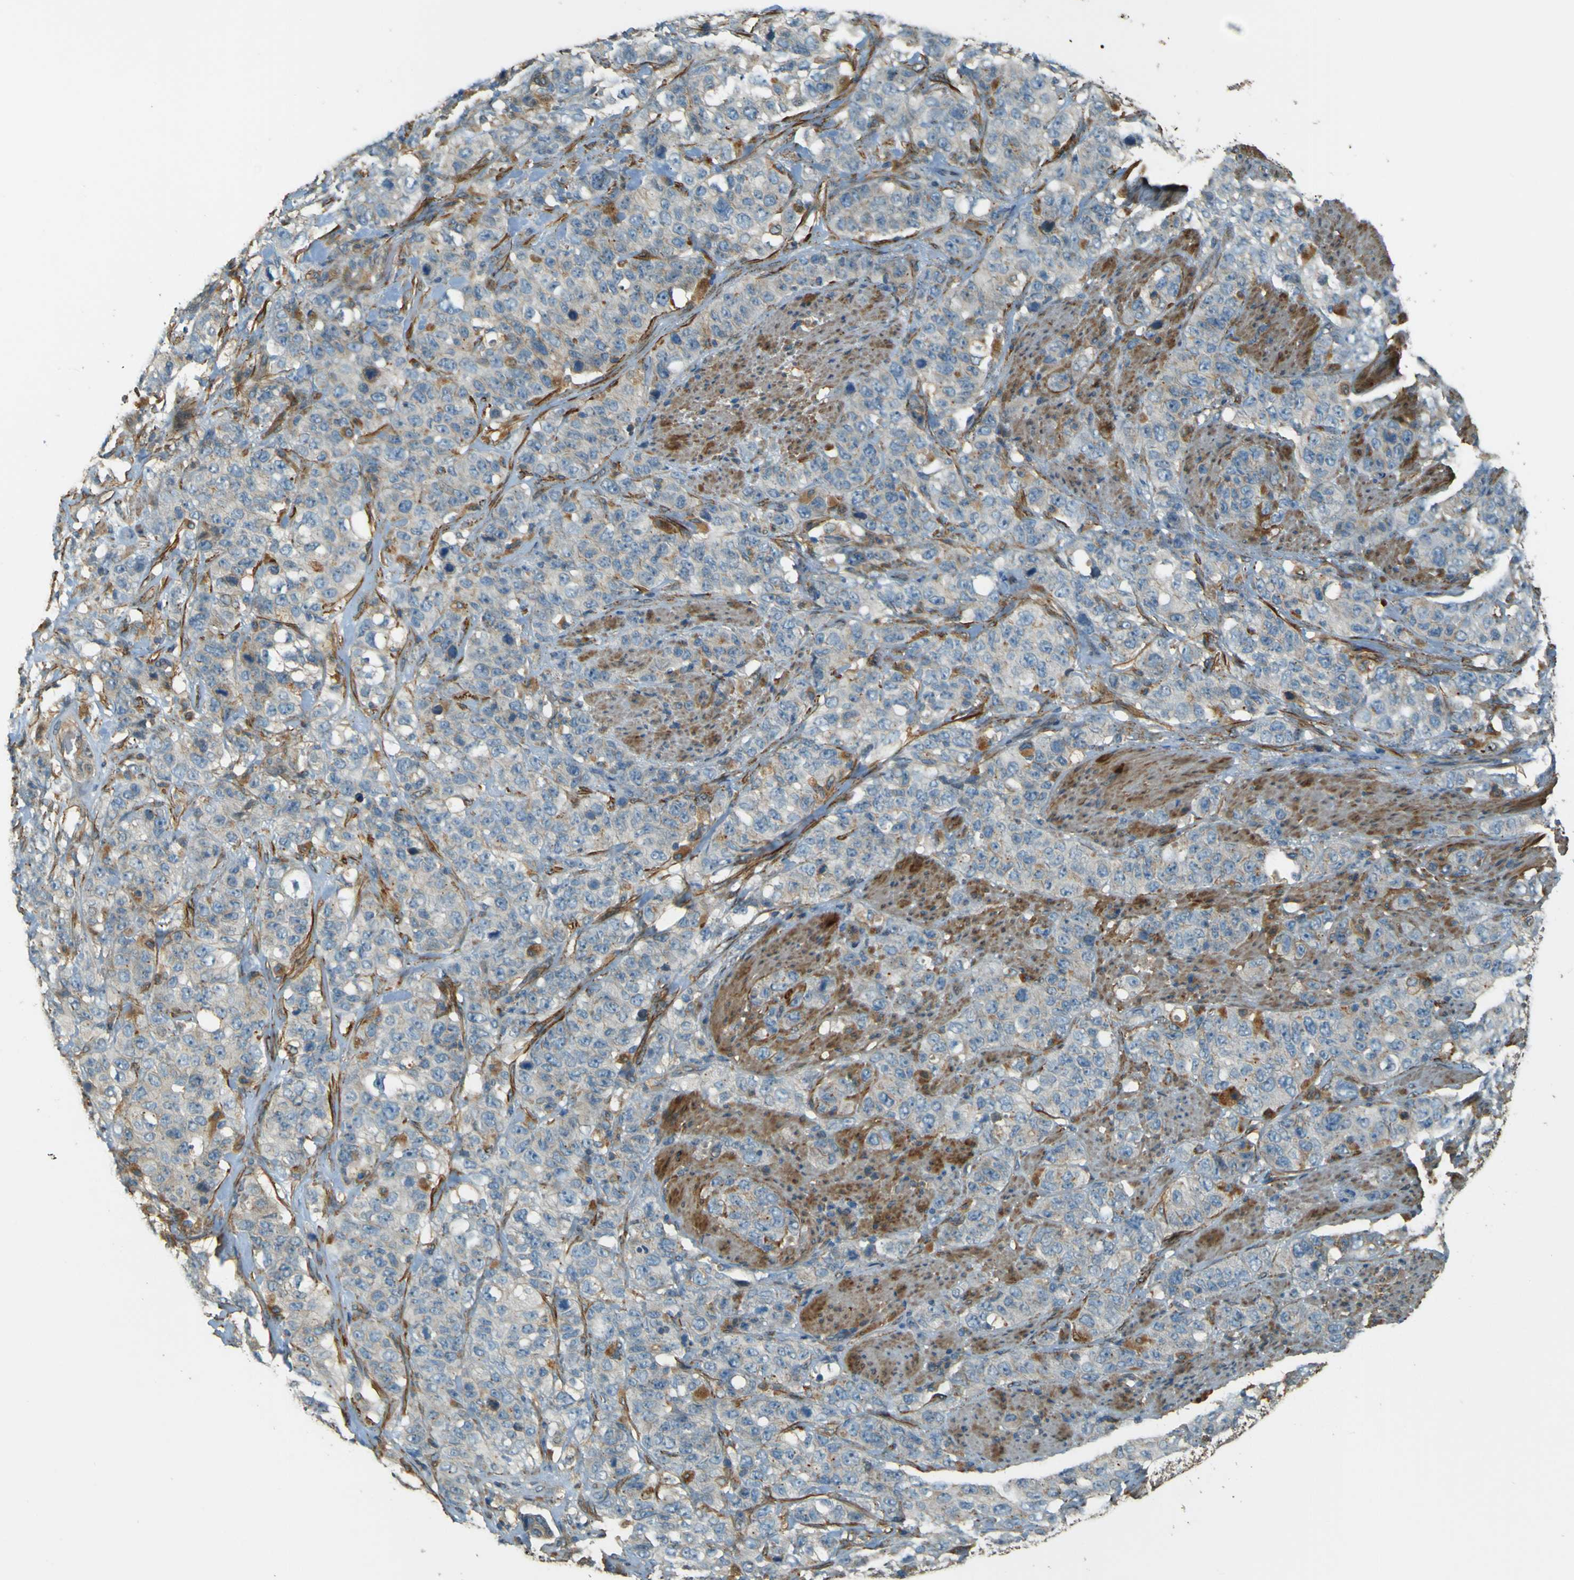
{"staining": {"intensity": "negative", "quantity": "none", "location": "none"}, "tissue": "stomach cancer", "cell_type": "Tumor cells", "image_type": "cancer", "snomed": [{"axis": "morphology", "description": "Adenocarcinoma, NOS"}, {"axis": "topography", "description": "Stomach"}], "caption": "Human stomach cancer stained for a protein using IHC demonstrates no staining in tumor cells.", "gene": "NEXN", "patient": {"sex": "male", "age": 48}}